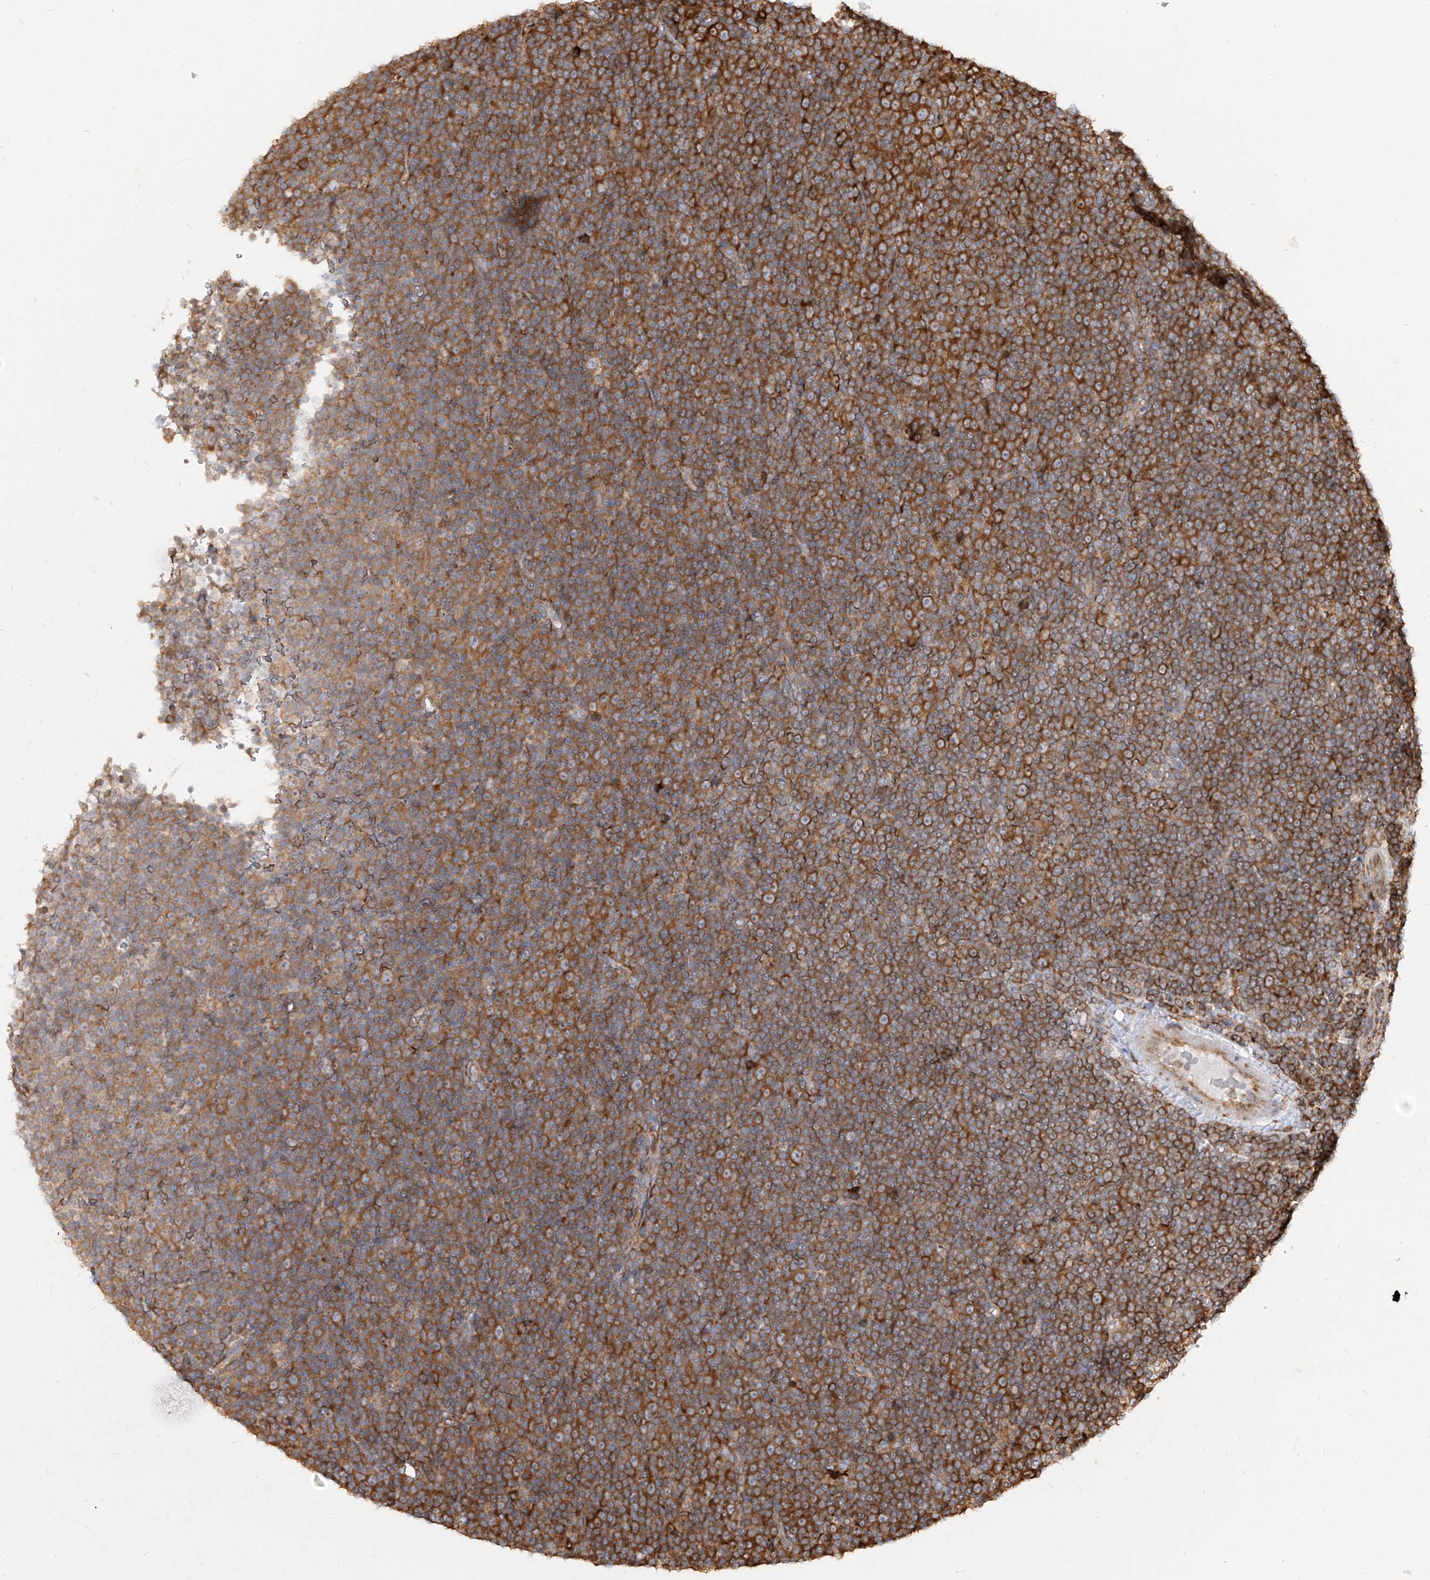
{"staining": {"intensity": "strong", "quantity": ">75%", "location": "cytoplasmic/membranous"}, "tissue": "lymphoma", "cell_type": "Tumor cells", "image_type": "cancer", "snomed": [{"axis": "morphology", "description": "Malignant lymphoma, non-Hodgkin's type, Low grade"}, {"axis": "topography", "description": "Lymph node"}], "caption": "This micrograph displays malignant lymphoma, non-Hodgkin's type (low-grade) stained with immunohistochemistry to label a protein in brown. The cytoplasmic/membranous of tumor cells show strong positivity for the protein. Nuclei are counter-stained blue.", "gene": "RPS25", "patient": {"sex": "female", "age": 67}}